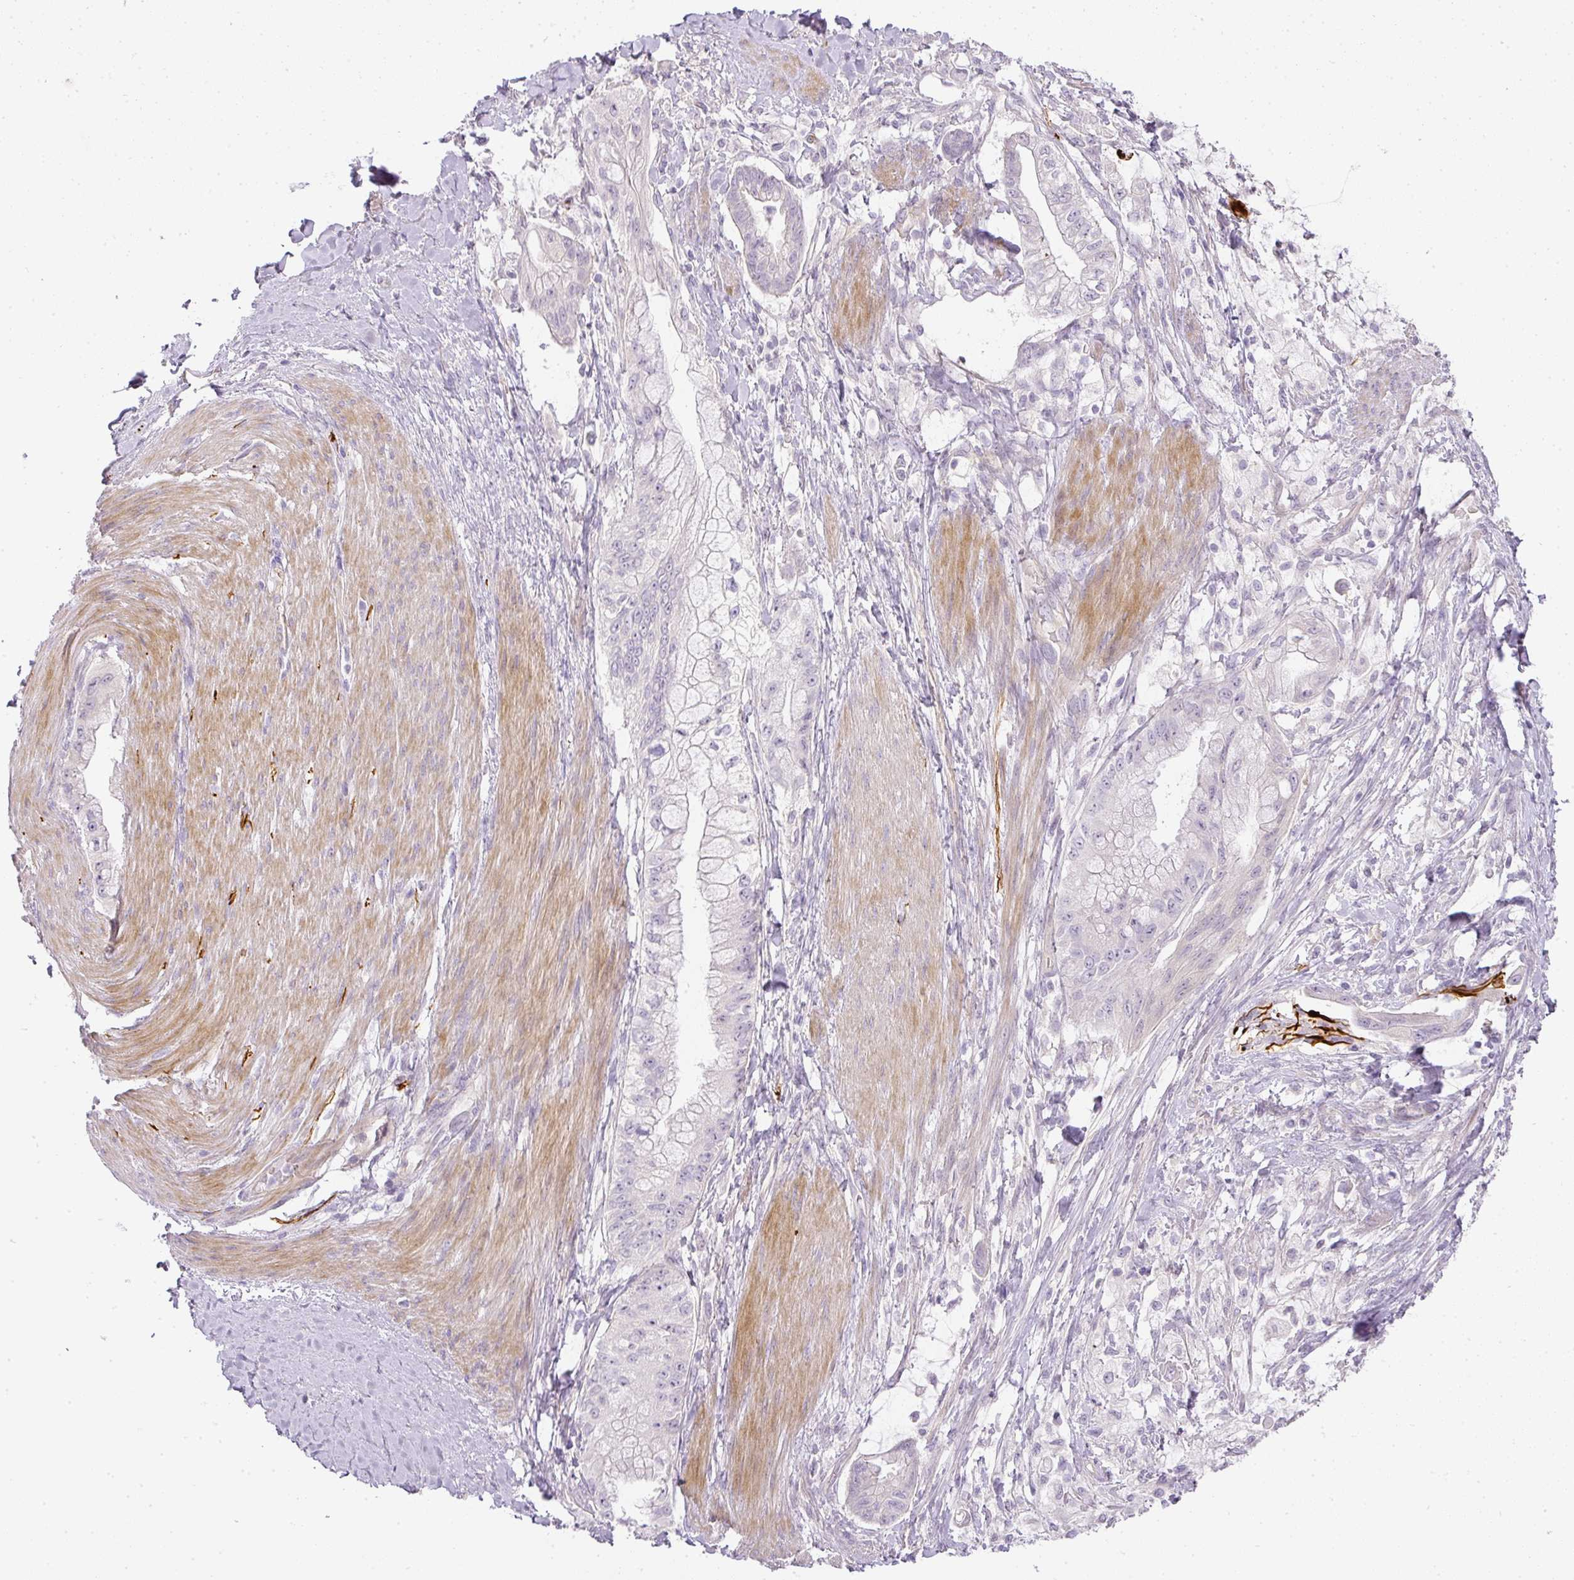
{"staining": {"intensity": "negative", "quantity": "none", "location": "none"}, "tissue": "pancreatic cancer", "cell_type": "Tumor cells", "image_type": "cancer", "snomed": [{"axis": "morphology", "description": "Adenocarcinoma, NOS"}, {"axis": "topography", "description": "Pancreas"}], "caption": "Protein analysis of adenocarcinoma (pancreatic) reveals no significant staining in tumor cells. (DAB (3,3'-diaminobenzidine) immunohistochemistry with hematoxylin counter stain).", "gene": "RAX2", "patient": {"sex": "male", "age": 48}}